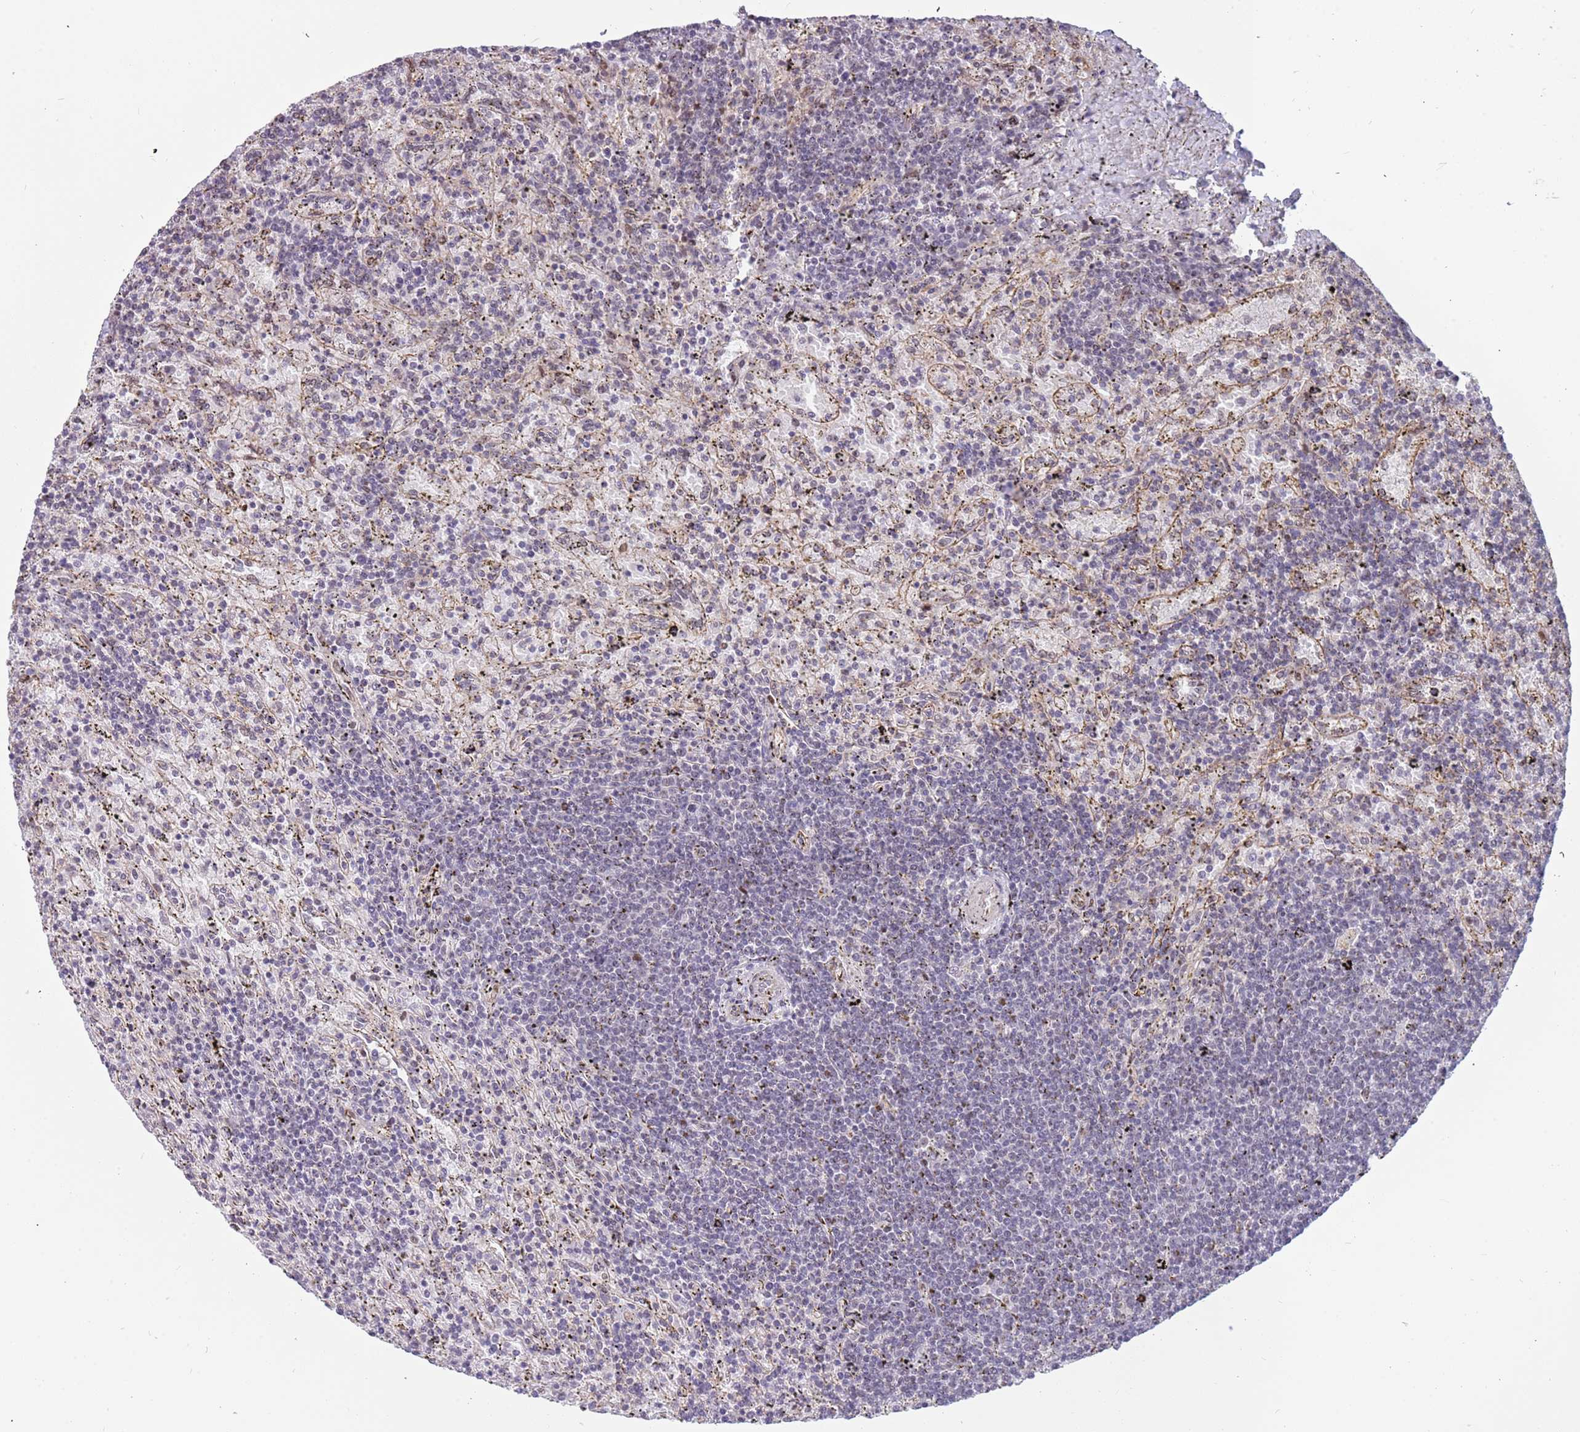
{"staining": {"intensity": "negative", "quantity": "none", "location": "none"}, "tissue": "lymphoma", "cell_type": "Tumor cells", "image_type": "cancer", "snomed": [{"axis": "morphology", "description": "Malignant lymphoma, non-Hodgkin's type, Low grade"}, {"axis": "topography", "description": "Spleen"}], "caption": "This is an immunohistochemistry image of human low-grade malignant lymphoma, non-Hodgkin's type. There is no staining in tumor cells.", "gene": "LRMDA", "patient": {"sex": "male", "age": 76}}